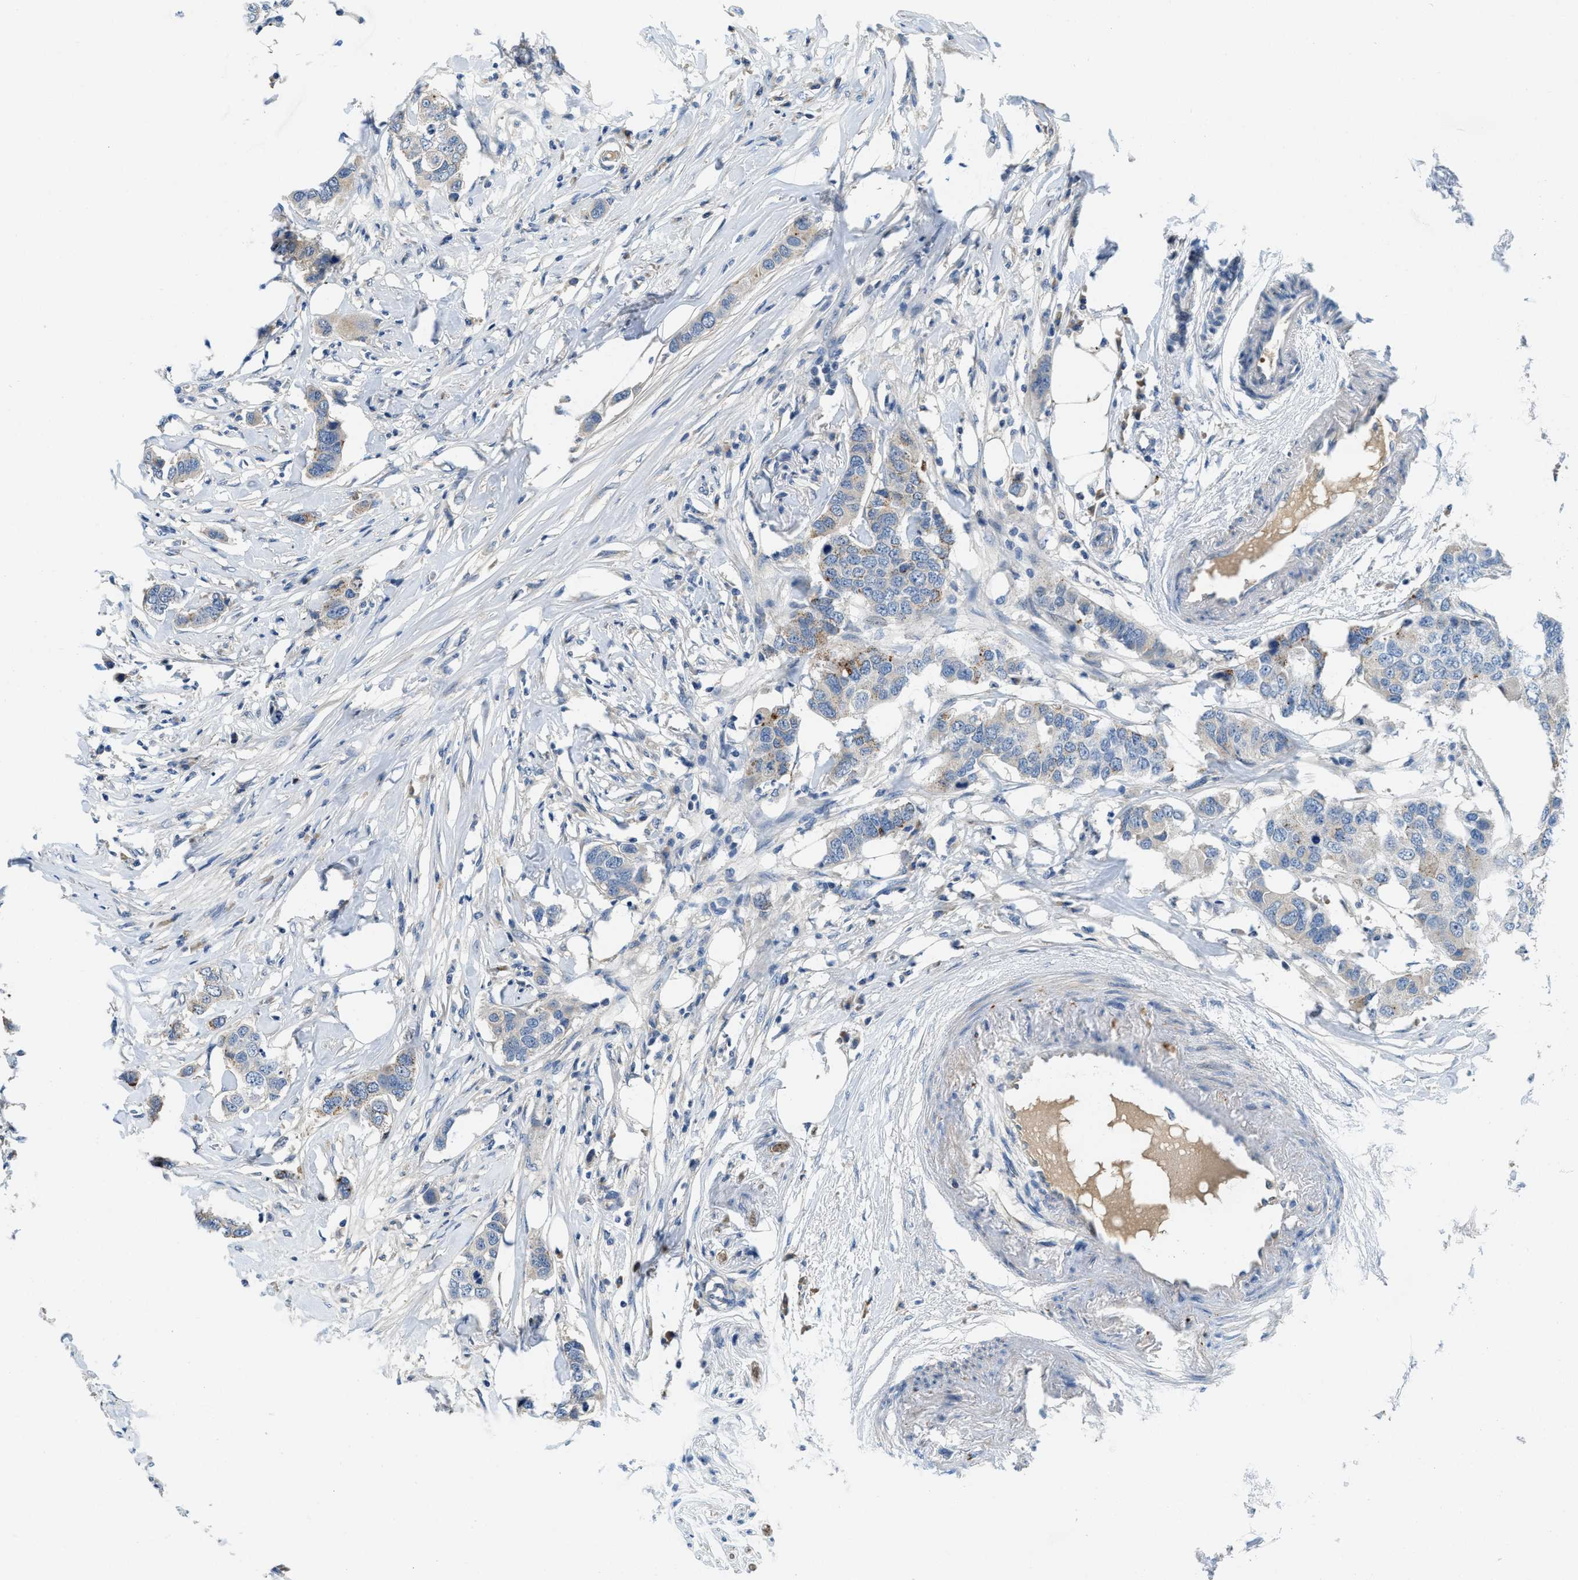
{"staining": {"intensity": "weak", "quantity": "<25%", "location": "cytoplasmic/membranous"}, "tissue": "breast cancer", "cell_type": "Tumor cells", "image_type": "cancer", "snomed": [{"axis": "morphology", "description": "Duct carcinoma"}, {"axis": "topography", "description": "Breast"}], "caption": "Tumor cells show no significant expression in breast infiltrating ductal carcinoma.", "gene": "TSPAN3", "patient": {"sex": "female", "age": 50}}